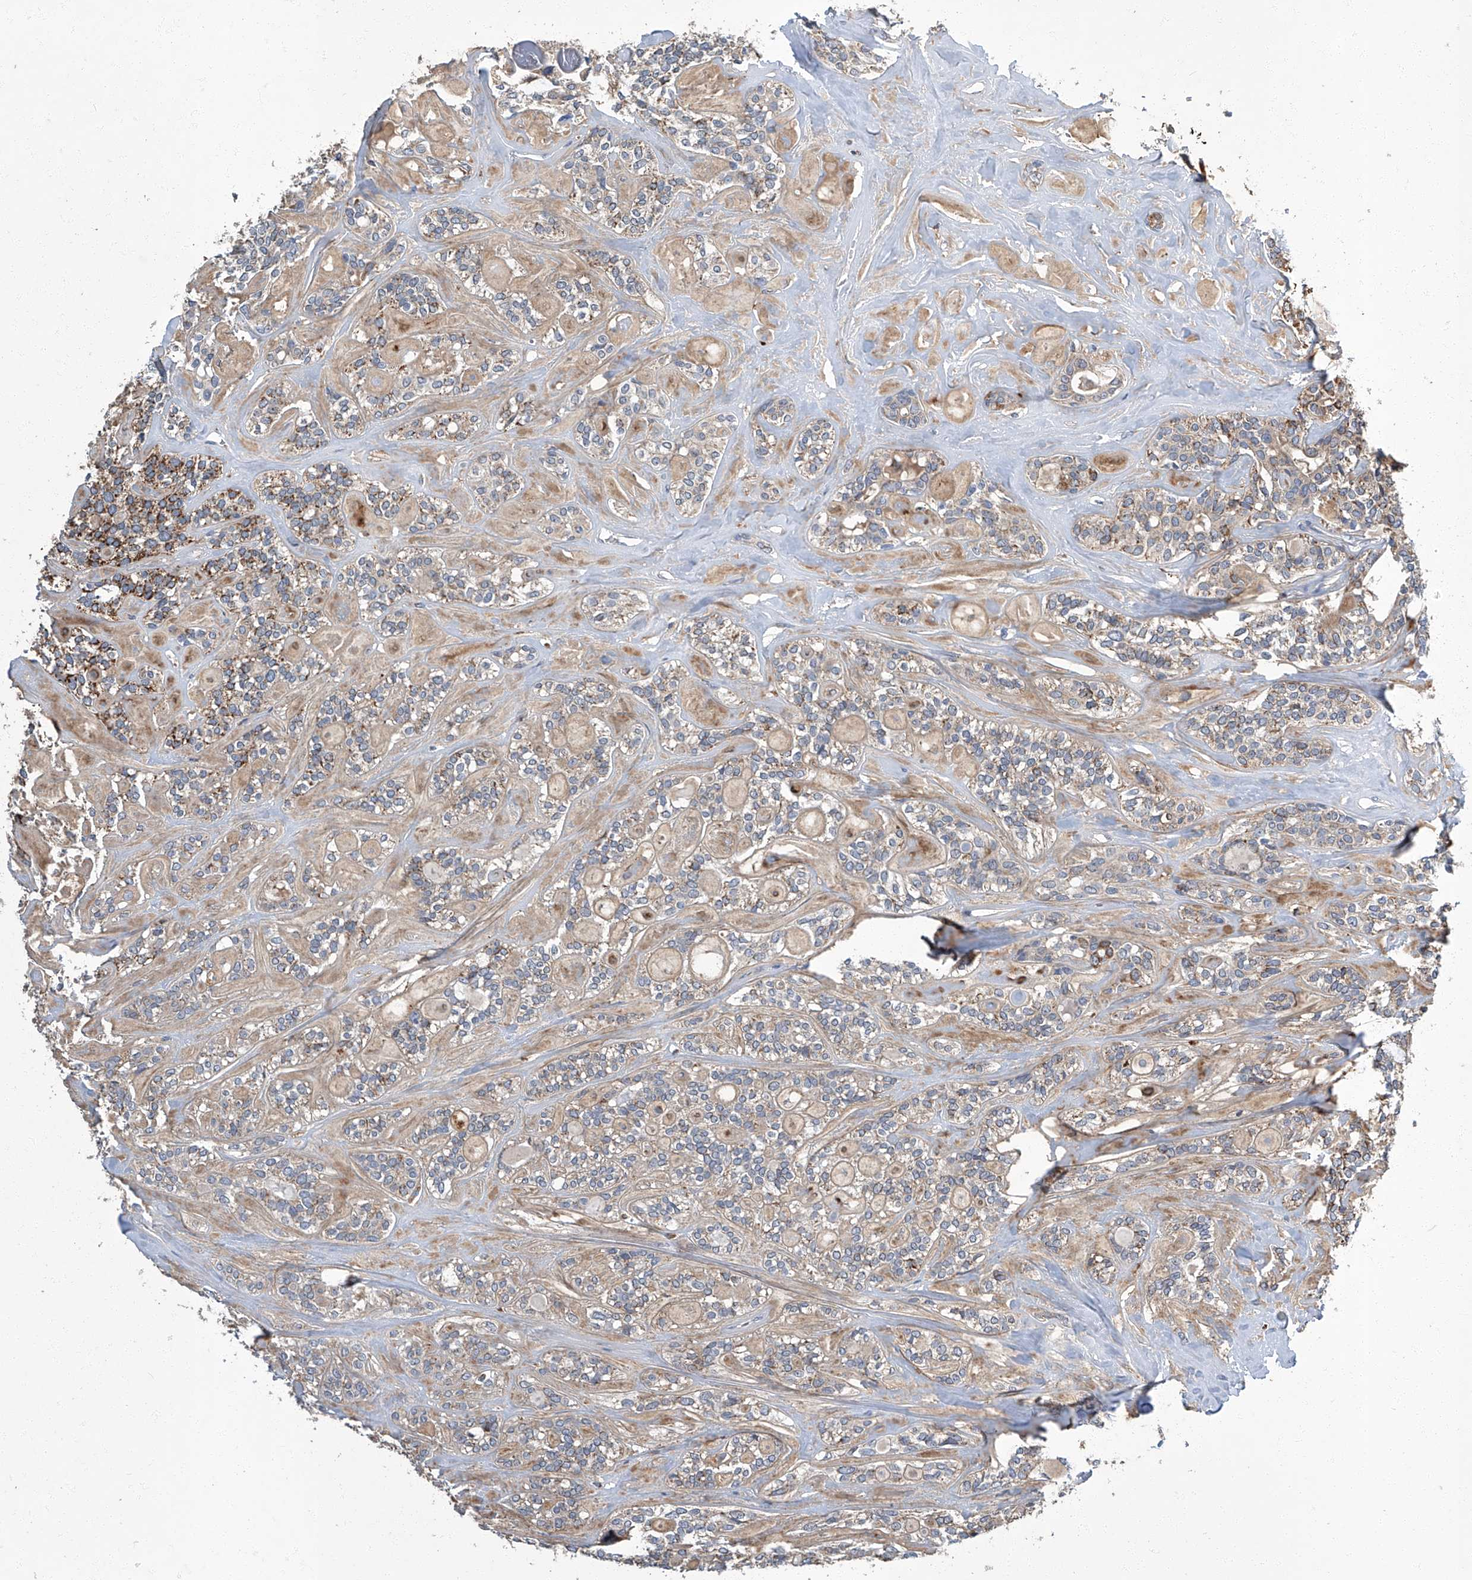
{"staining": {"intensity": "moderate", "quantity": "<25%", "location": "cytoplasmic/membranous"}, "tissue": "head and neck cancer", "cell_type": "Tumor cells", "image_type": "cancer", "snomed": [{"axis": "morphology", "description": "Adenocarcinoma, NOS"}, {"axis": "topography", "description": "Head-Neck"}], "caption": "Immunohistochemical staining of head and neck adenocarcinoma shows low levels of moderate cytoplasmic/membranous staining in about <25% of tumor cells. The staining was performed using DAB, with brown indicating positive protein expression. Nuclei are stained blue with hematoxylin.", "gene": "TNFRSF13B", "patient": {"sex": "male", "age": 66}}